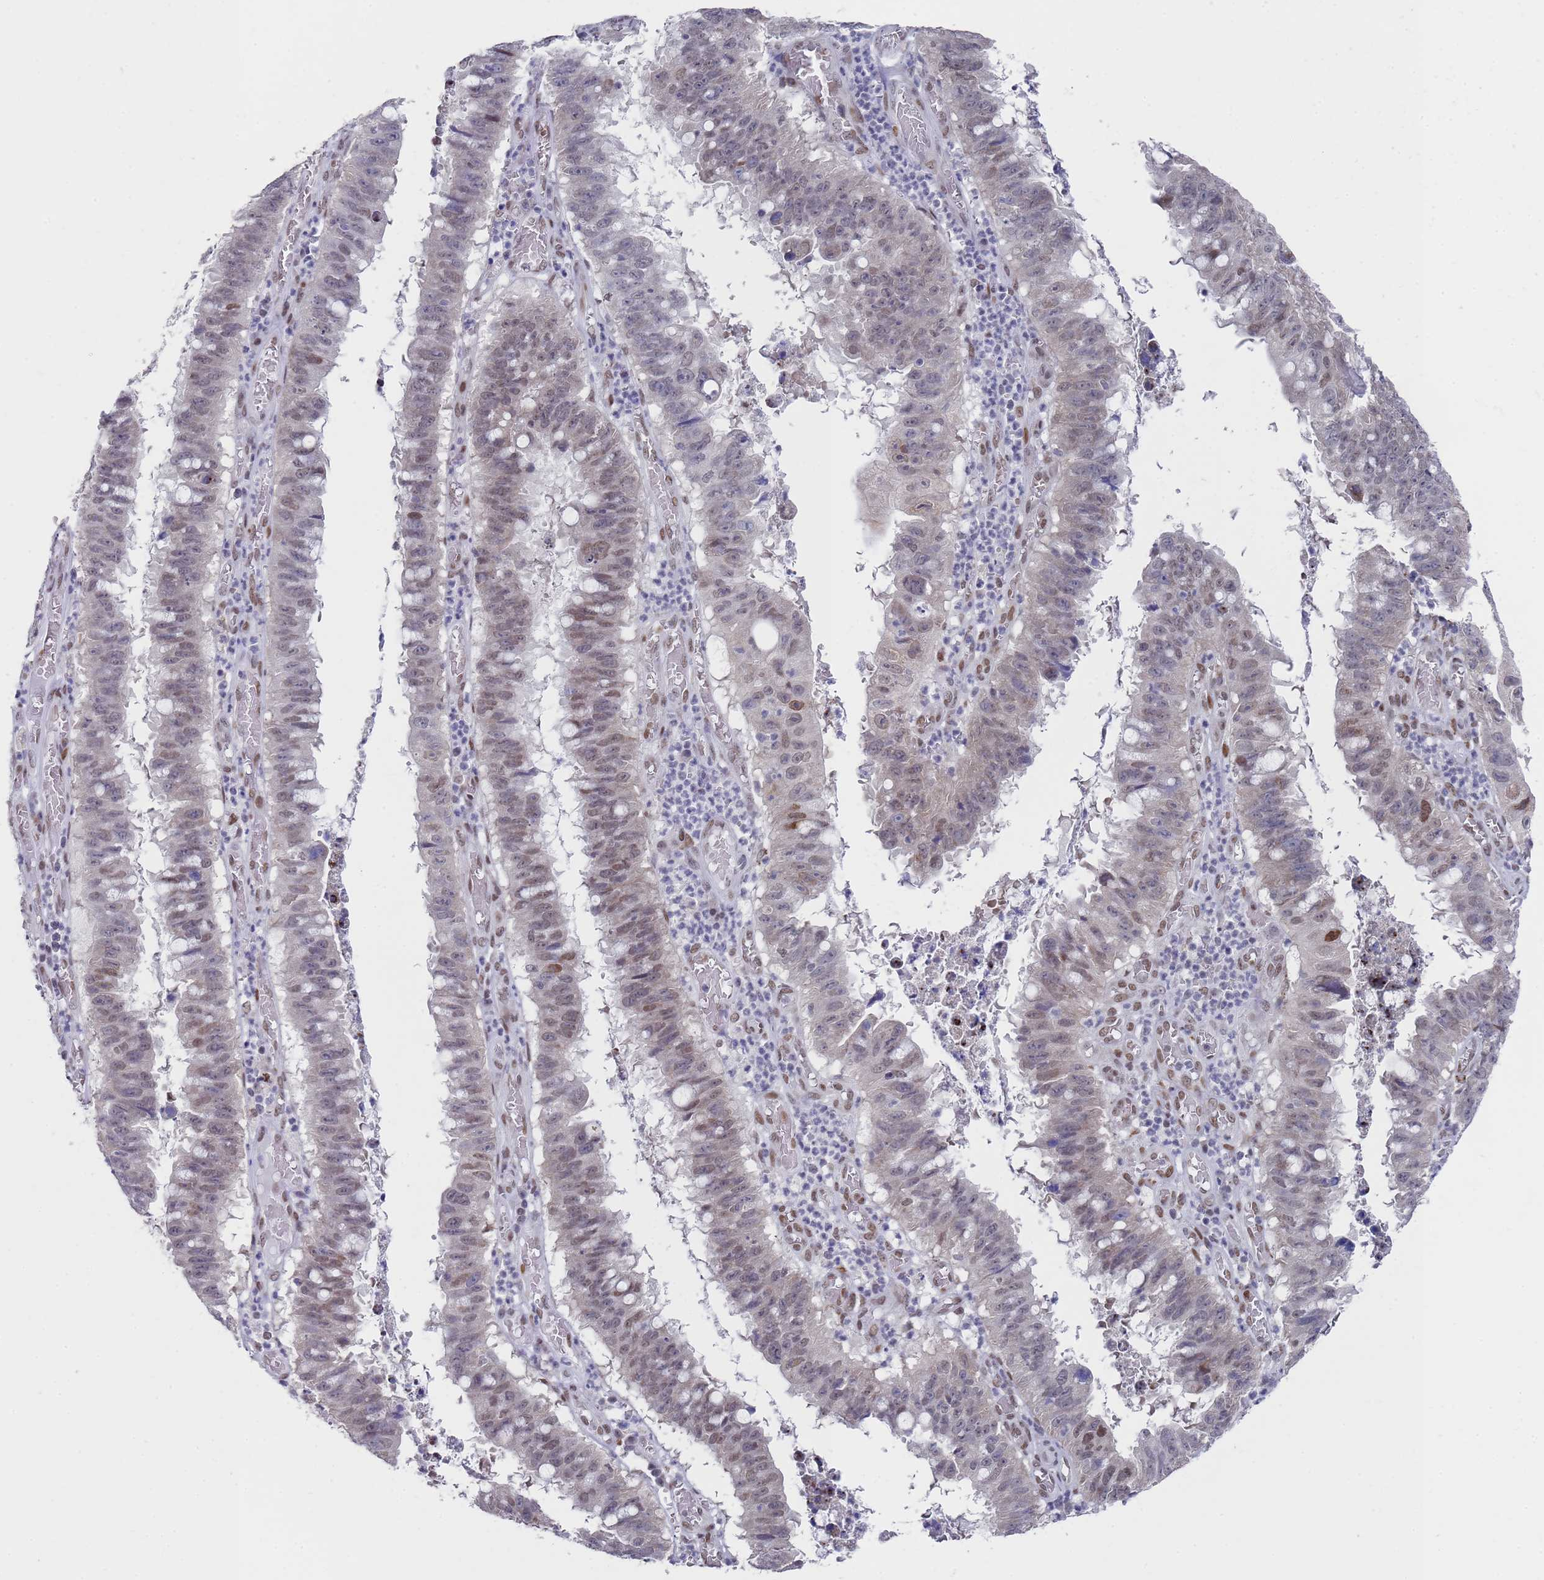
{"staining": {"intensity": "moderate", "quantity": "25%-75%", "location": "nuclear"}, "tissue": "stomach cancer", "cell_type": "Tumor cells", "image_type": "cancer", "snomed": [{"axis": "morphology", "description": "Adenocarcinoma, NOS"}, {"axis": "topography", "description": "Stomach"}], "caption": "Protein expression analysis of stomach cancer (adenocarcinoma) displays moderate nuclear positivity in approximately 25%-75% of tumor cells. The staining is performed using DAB brown chromogen to label protein expression. The nuclei are counter-stained blue using hematoxylin.", "gene": "COPS6", "patient": {"sex": "male", "age": 59}}